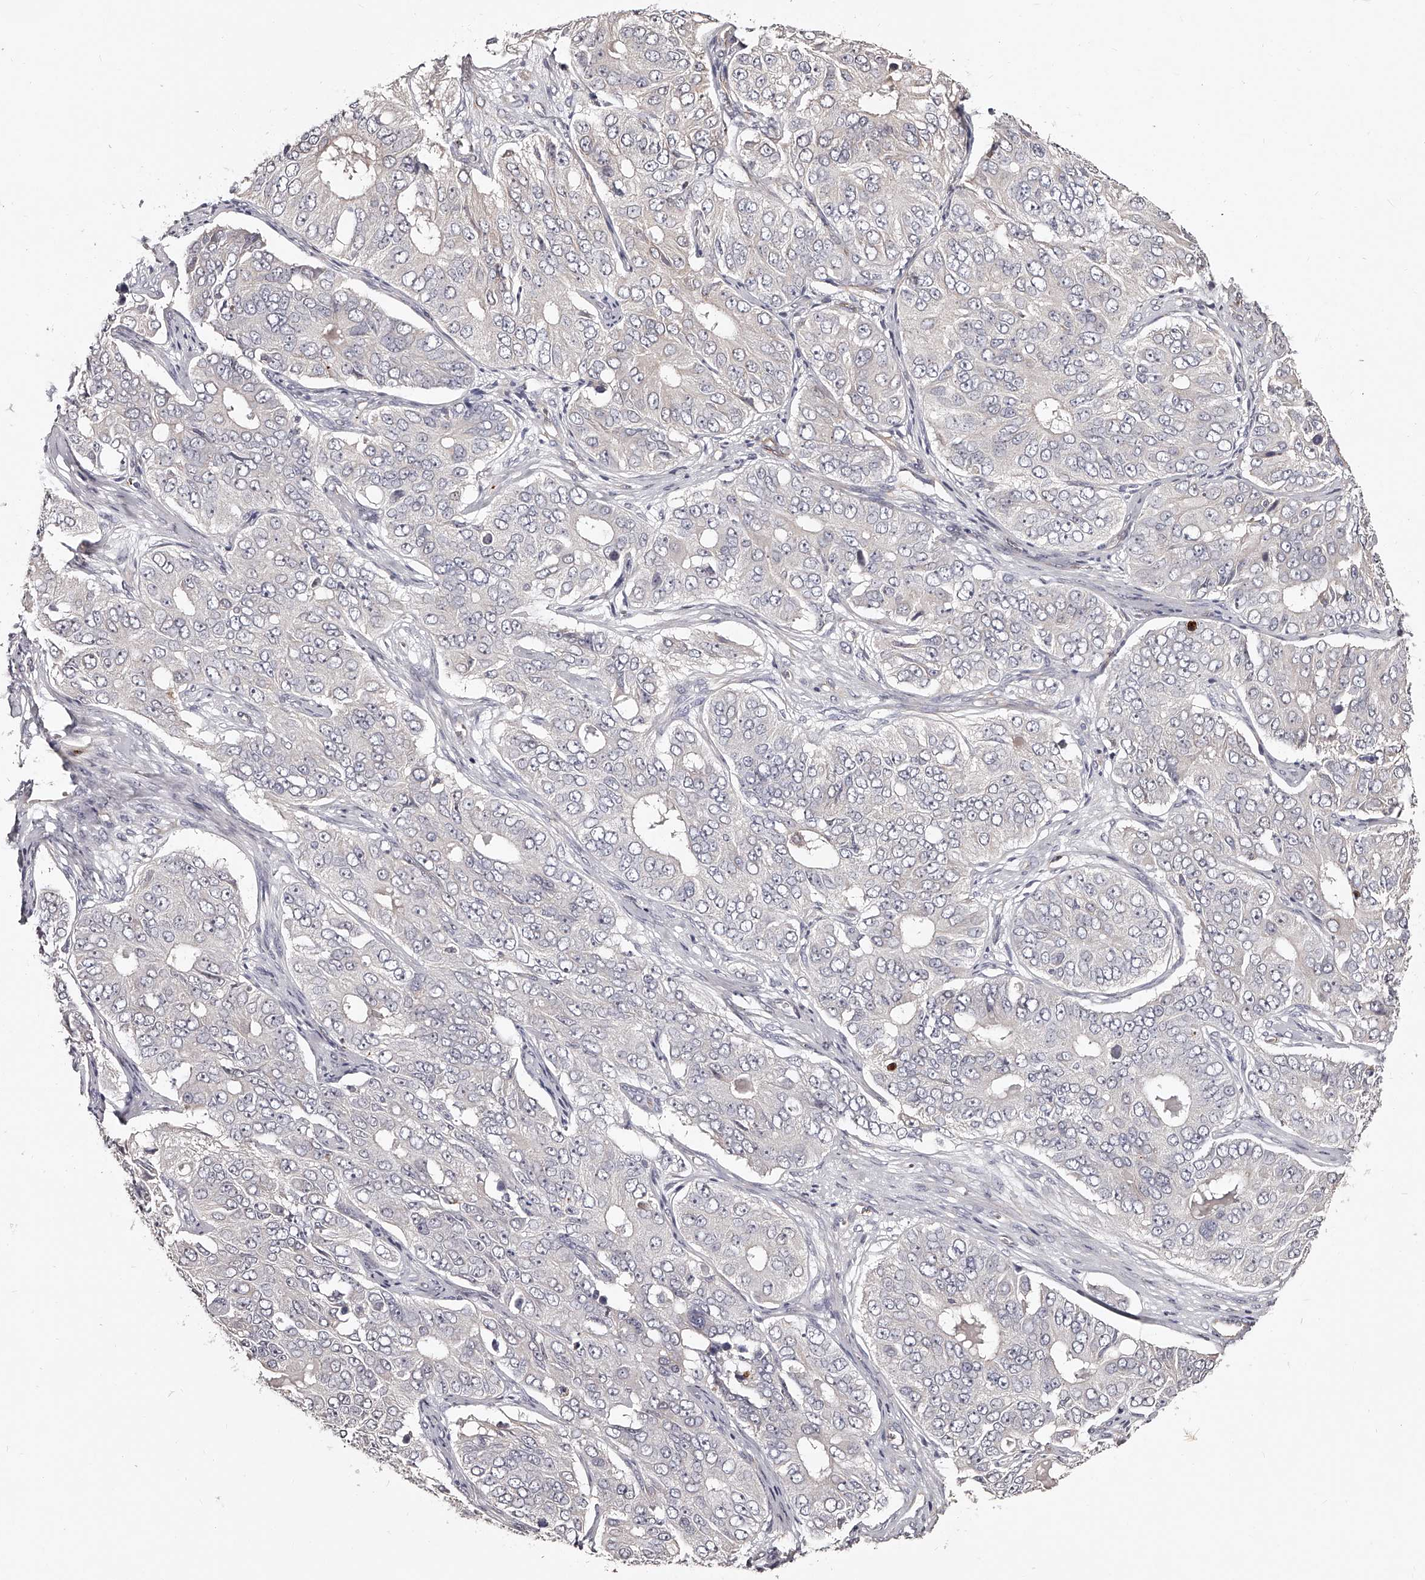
{"staining": {"intensity": "negative", "quantity": "none", "location": "none"}, "tissue": "ovarian cancer", "cell_type": "Tumor cells", "image_type": "cancer", "snomed": [{"axis": "morphology", "description": "Carcinoma, endometroid"}, {"axis": "topography", "description": "Ovary"}], "caption": "DAB immunohistochemical staining of human ovarian endometroid carcinoma reveals no significant staining in tumor cells.", "gene": "URGCP", "patient": {"sex": "female", "age": 51}}